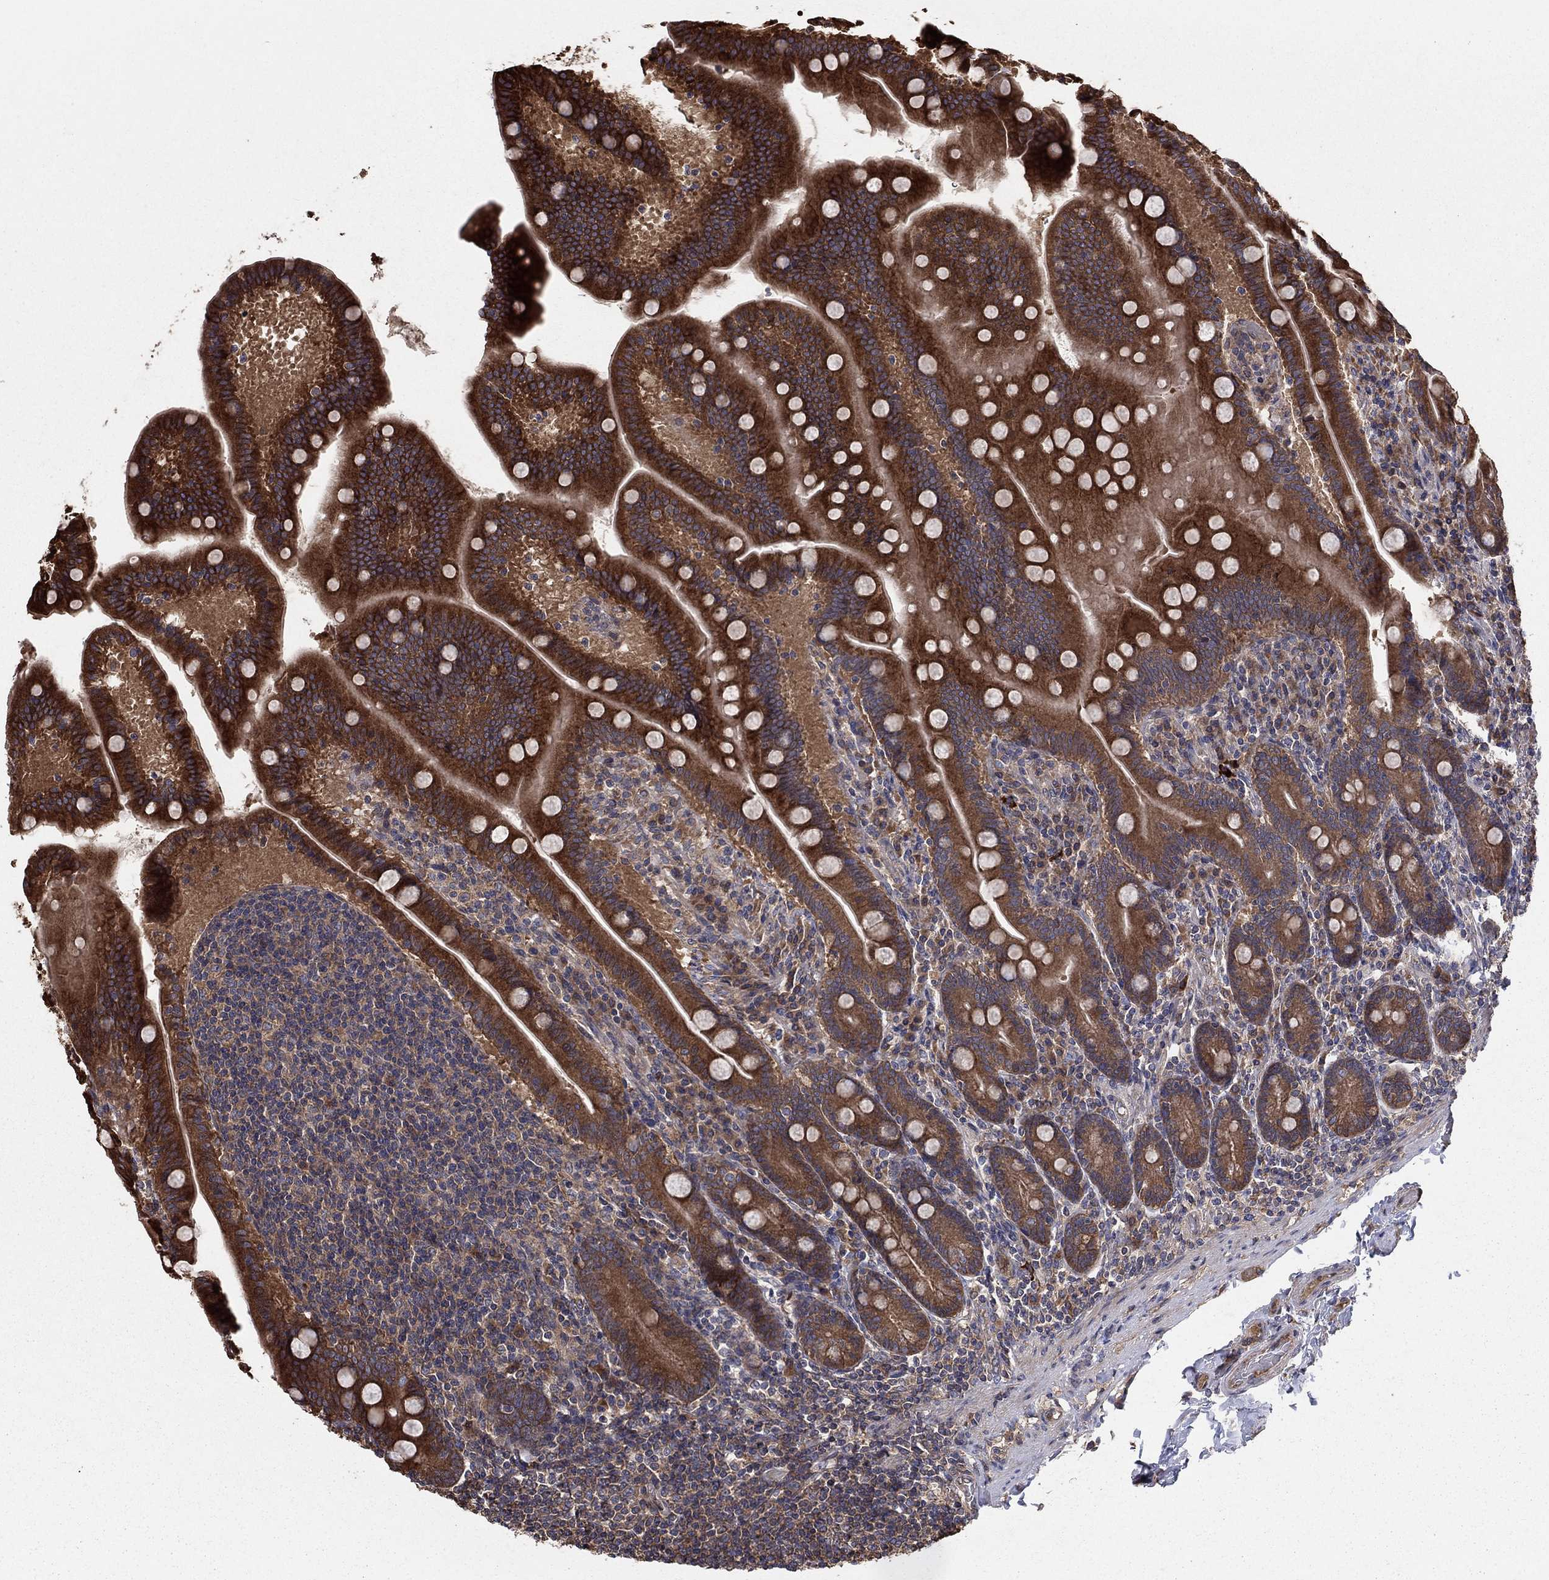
{"staining": {"intensity": "strong", "quantity": ">75%", "location": "cytoplasmic/membranous"}, "tissue": "small intestine", "cell_type": "Glandular cells", "image_type": "normal", "snomed": [{"axis": "morphology", "description": "Normal tissue, NOS"}, {"axis": "topography", "description": "Small intestine"}], "caption": "The photomicrograph displays a brown stain indicating the presence of a protein in the cytoplasmic/membranous of glandular cells in small intestine. (DAB (3,3'-diaminobenzidine) = brown stain, brightfield microscopy at high magnification).", "gene": "BABAM2", "patient": {"sex": "male", "age": 66}}